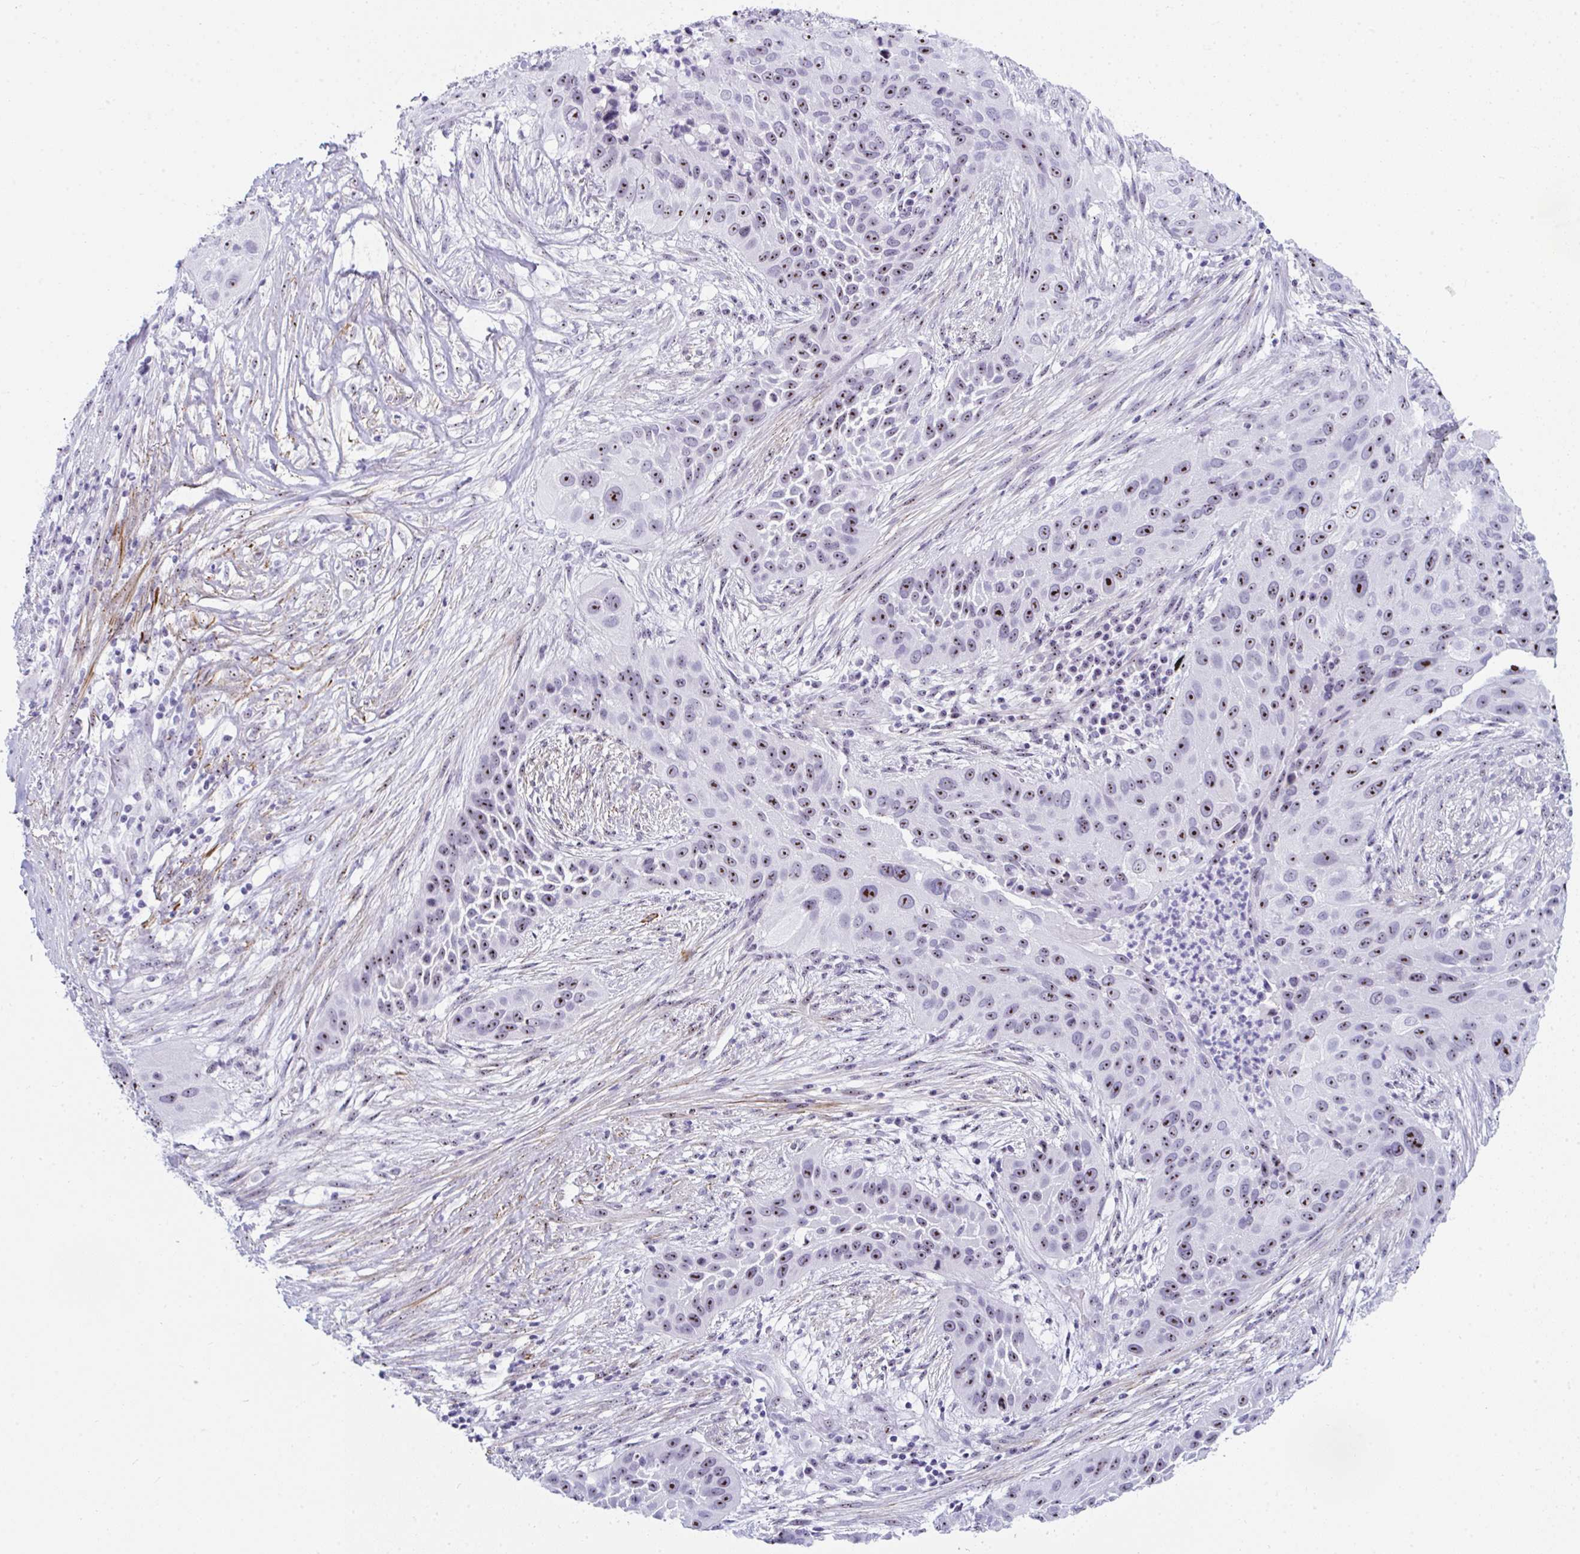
{"staining": {"intensity": "moderate", "quantity": "25%-75%", "location": "nuclear"}, "tissue": "lung cancer", "cell_type": "Tumor cells", "image_type": "cancer", "snomed": [{"axis": "morphology", "description": "Squamous cell carcinoma, NOS"}, {"axis": "topography", "description": "Lung"}], "caption": "An image of human lung squamous cell carcinoma stained for a protein exhibits moderate nuclear brown staining in tumor cells.", "gene": "NOP10", "patient": {"sex": "male", "age": 63}}